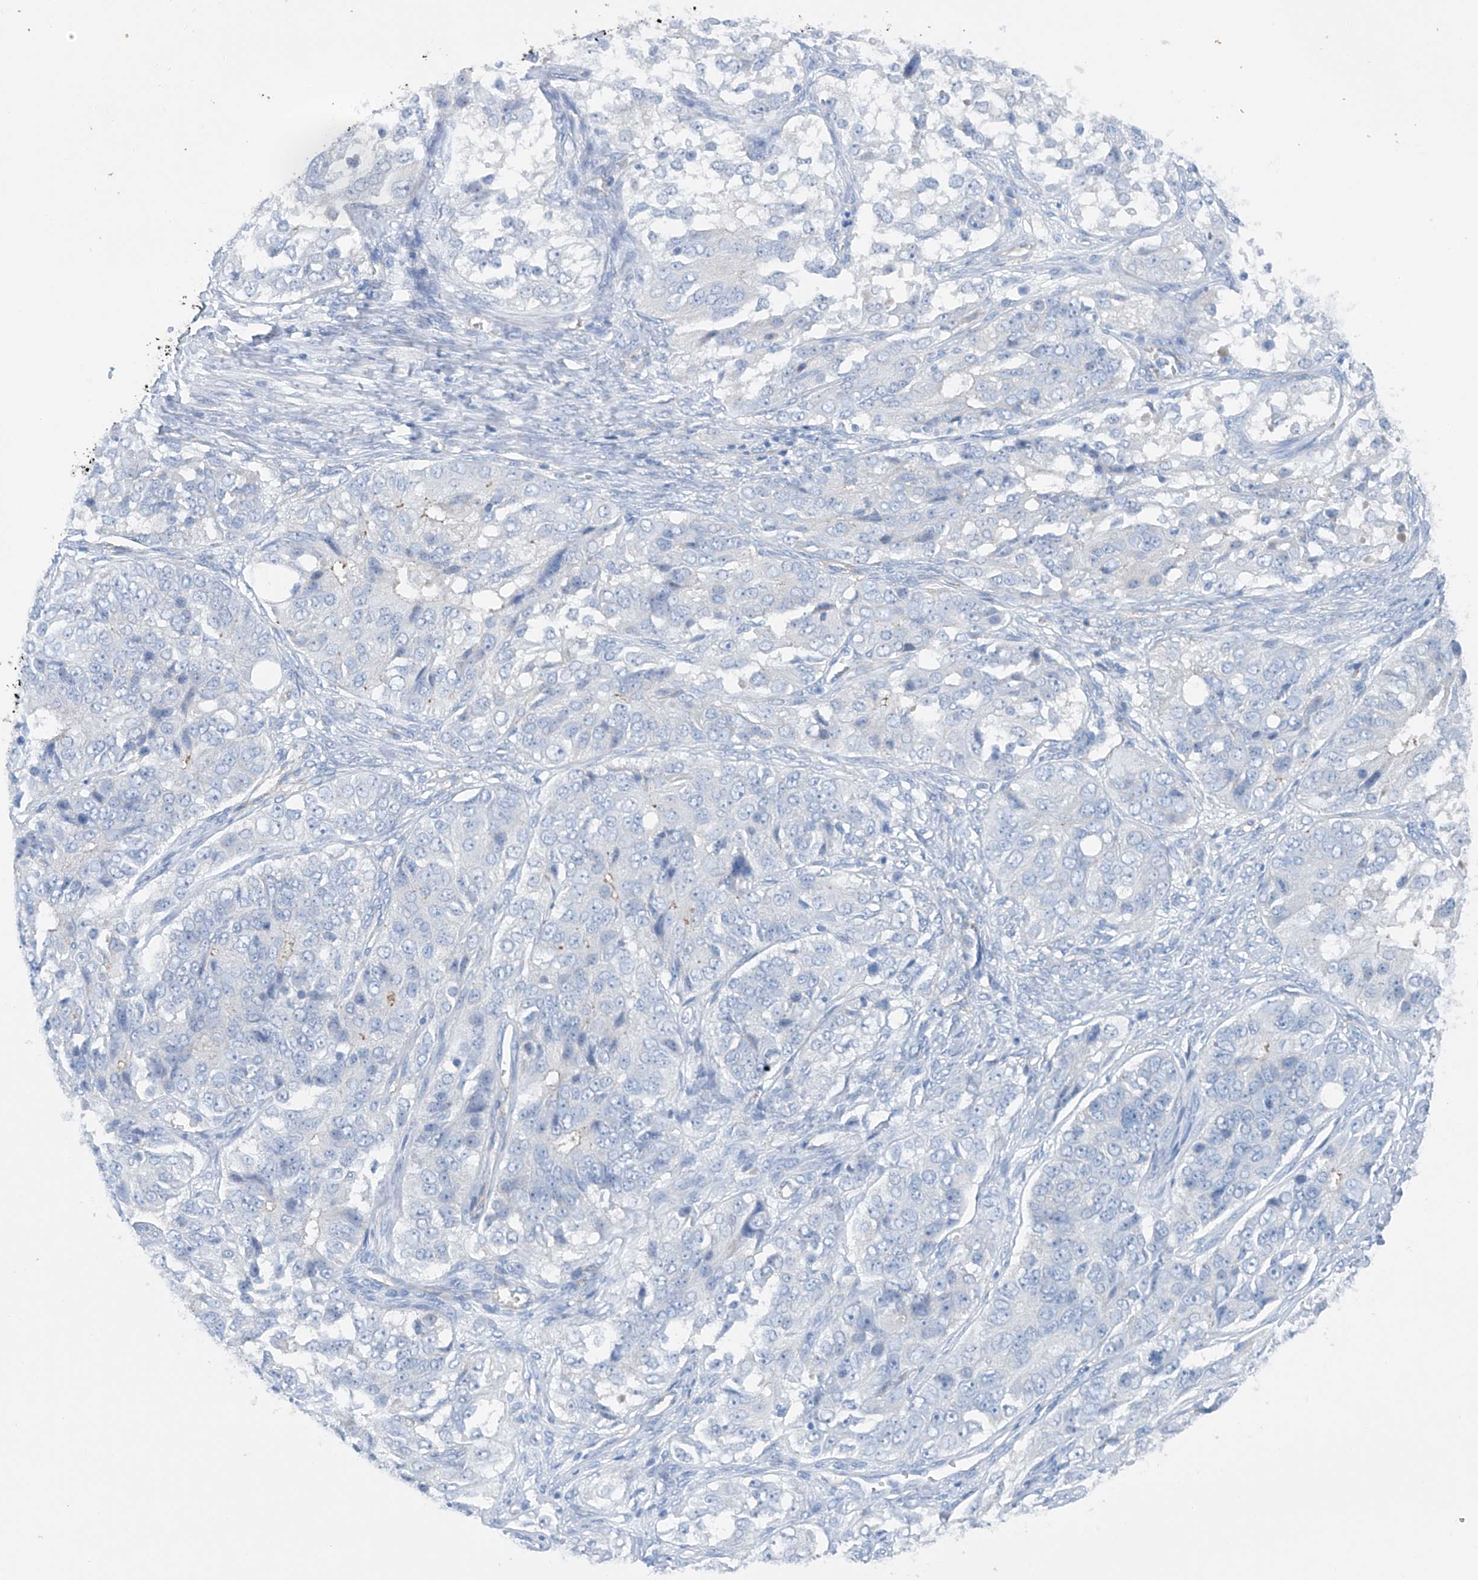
{"staining": {"intensity": "negative", "quantity": "none", "location": "none"}, "tissue": "ovarian cancer", "cell_type": "Tumor cells", "image_type": "cancer", "snomed": [{"axis": "morphology", "description": "Carcinoma, endometroid"}, {"axis": "topography", "description": "Ovary"}], "caption": "There is no significant expression in tumor cells of ovarian cancer (endometroid carcinoma).", "gene": "MAGI1", "patient": {"sex": "female", "age": 51}}